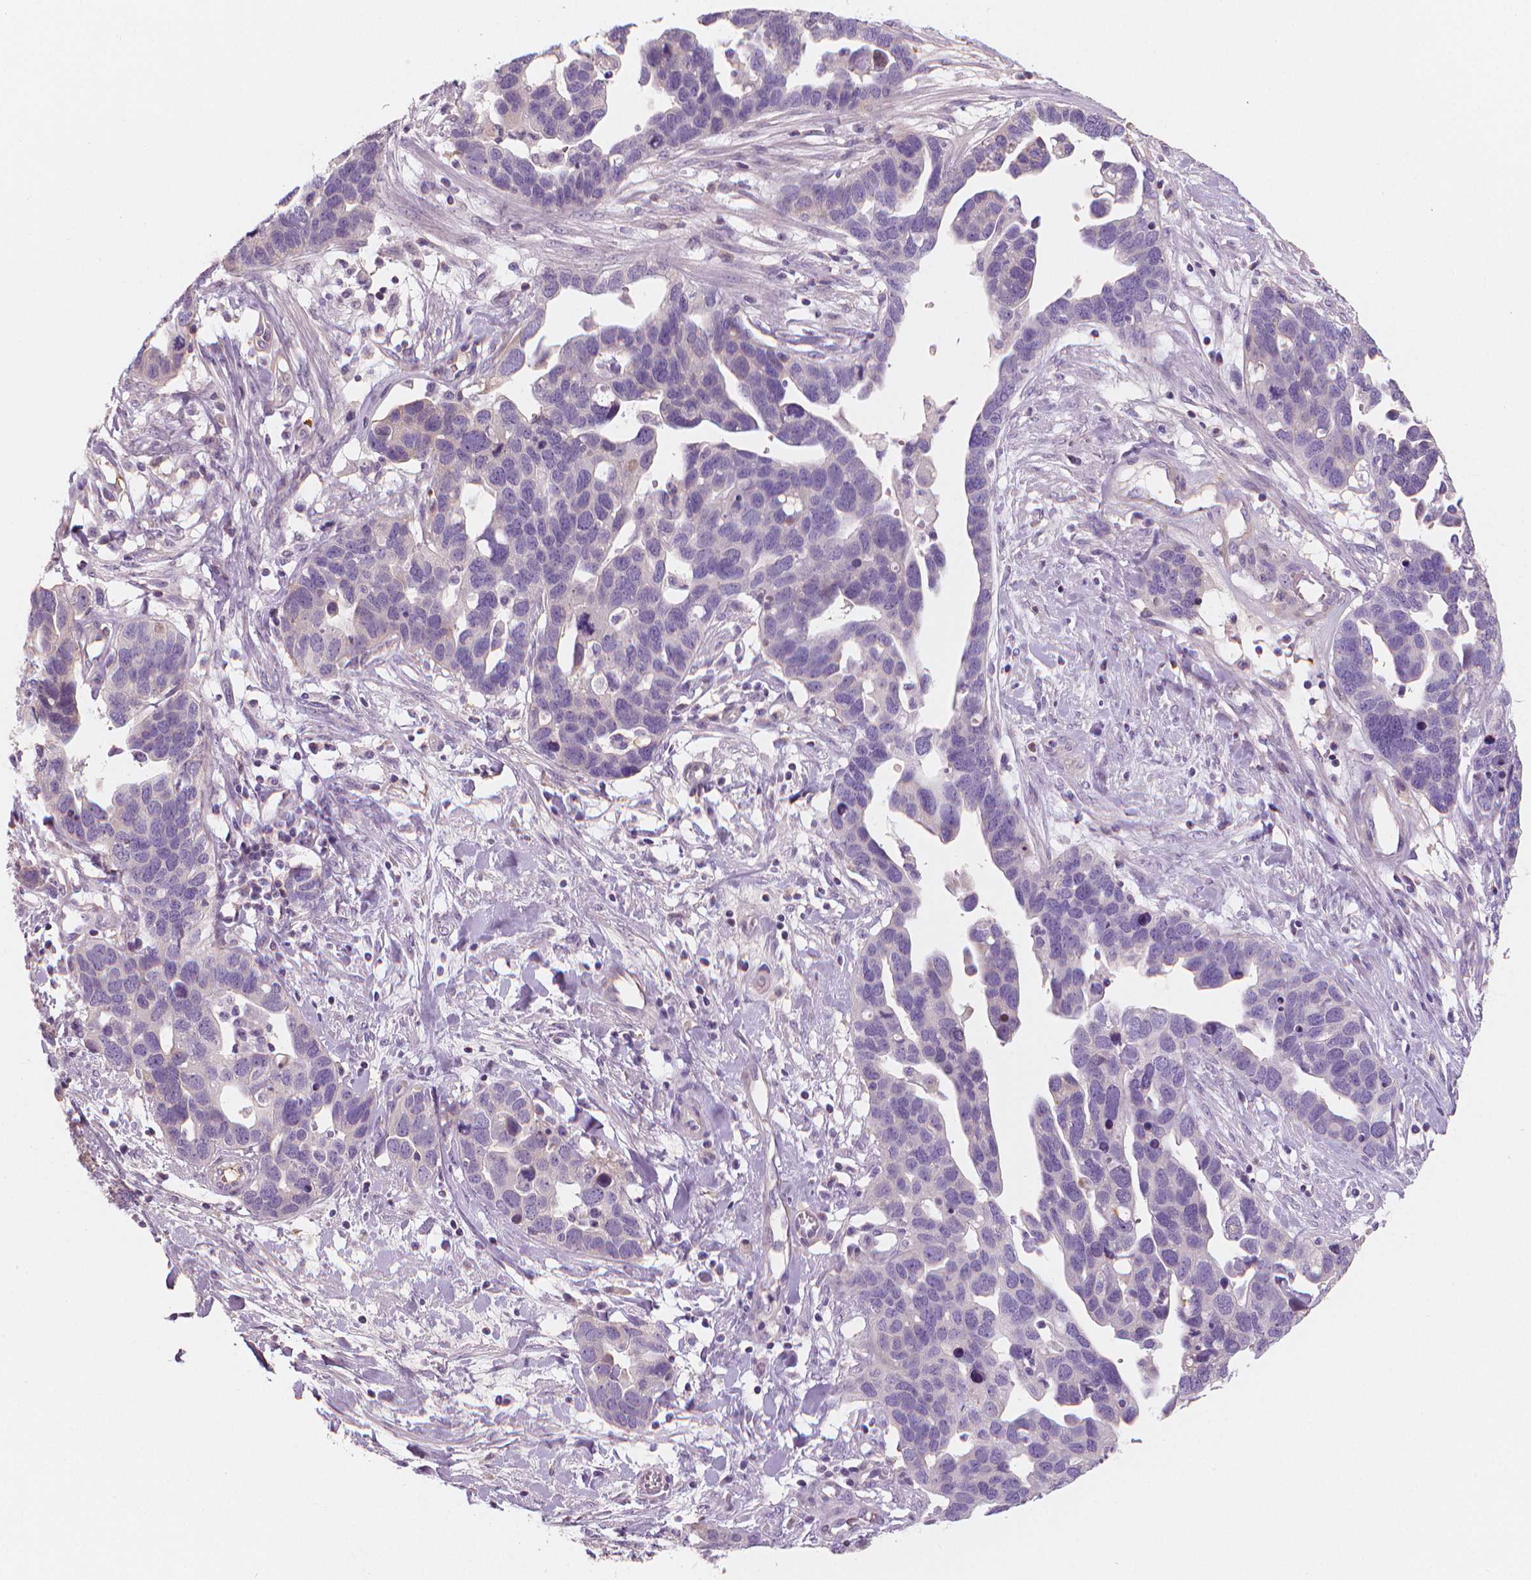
{"staining": {"intensity": "negative", "quantity": "none", "location": "none"}, "tissue": "ovarian cancer", "cell_type": "Tumor cells", "image_type": "cancer", "snomed": [{"axis": "morphology", "description": "Cystadenocarcinoma, serous, NOS"}, {"axis": "topography", "description": "Ovary"}], "caption": "Ovarian cancer was stained to show a protein in brown. There is no significant staining in tumor cells.", "gene": "APOA4", "patient": {"sex": "female", "age": 54}}